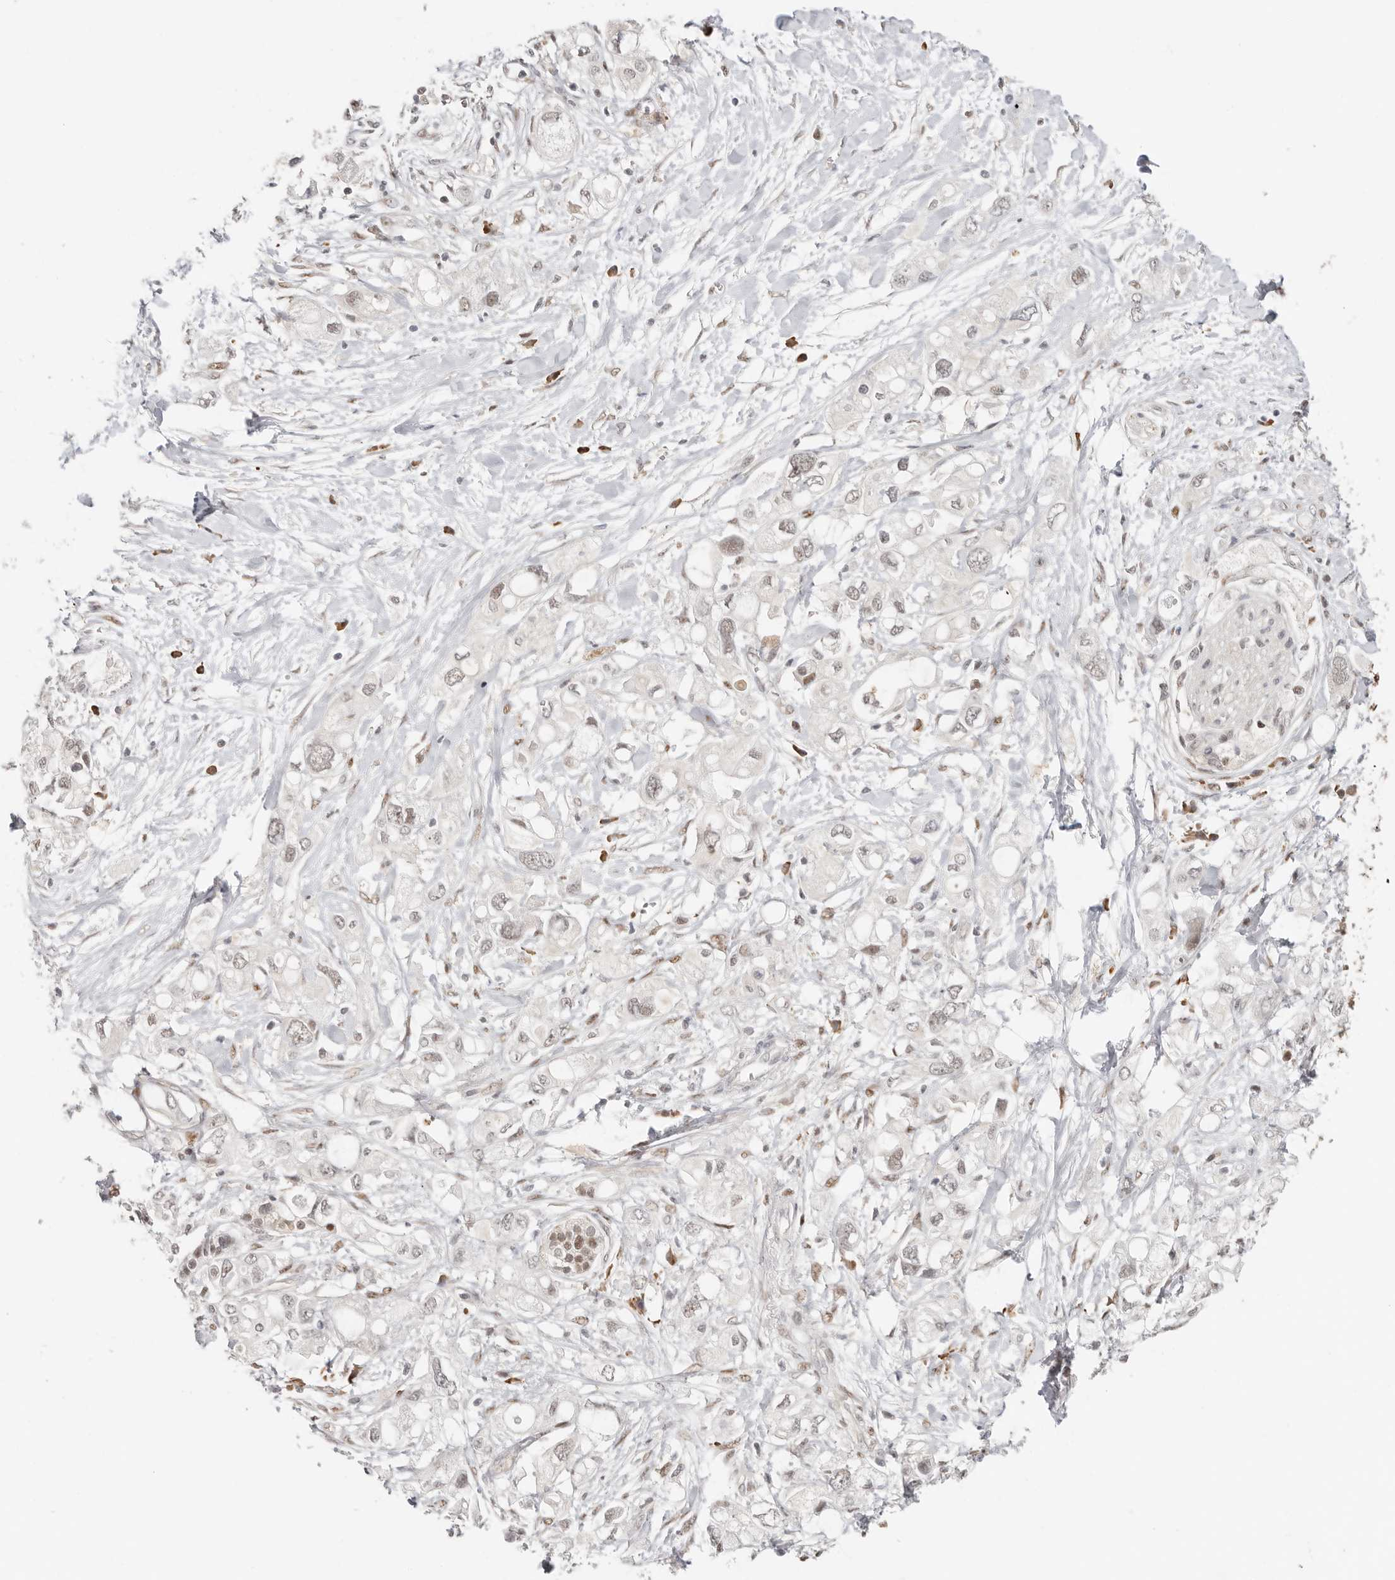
{"staining": {"intensity": "weak", "quantity": ">75%", "location": "nuclear"}, "tissue": "pancreatic cancer", "cell_type": "Tumor cells", "image_type": "cancer", "snomed": [{"axis": "morphology", "description": "Adenocarcinoma, NOS"}, {"axis": "topography", "description": "Pancreas"}], "caption": "A histopathology image of human adenocarcinoma (pancreatic) stained for a protein shows weak nuclear brown staining in tumor cells.", "gene": "LARP7", "patient": {"sex": "female", "age": 56}}